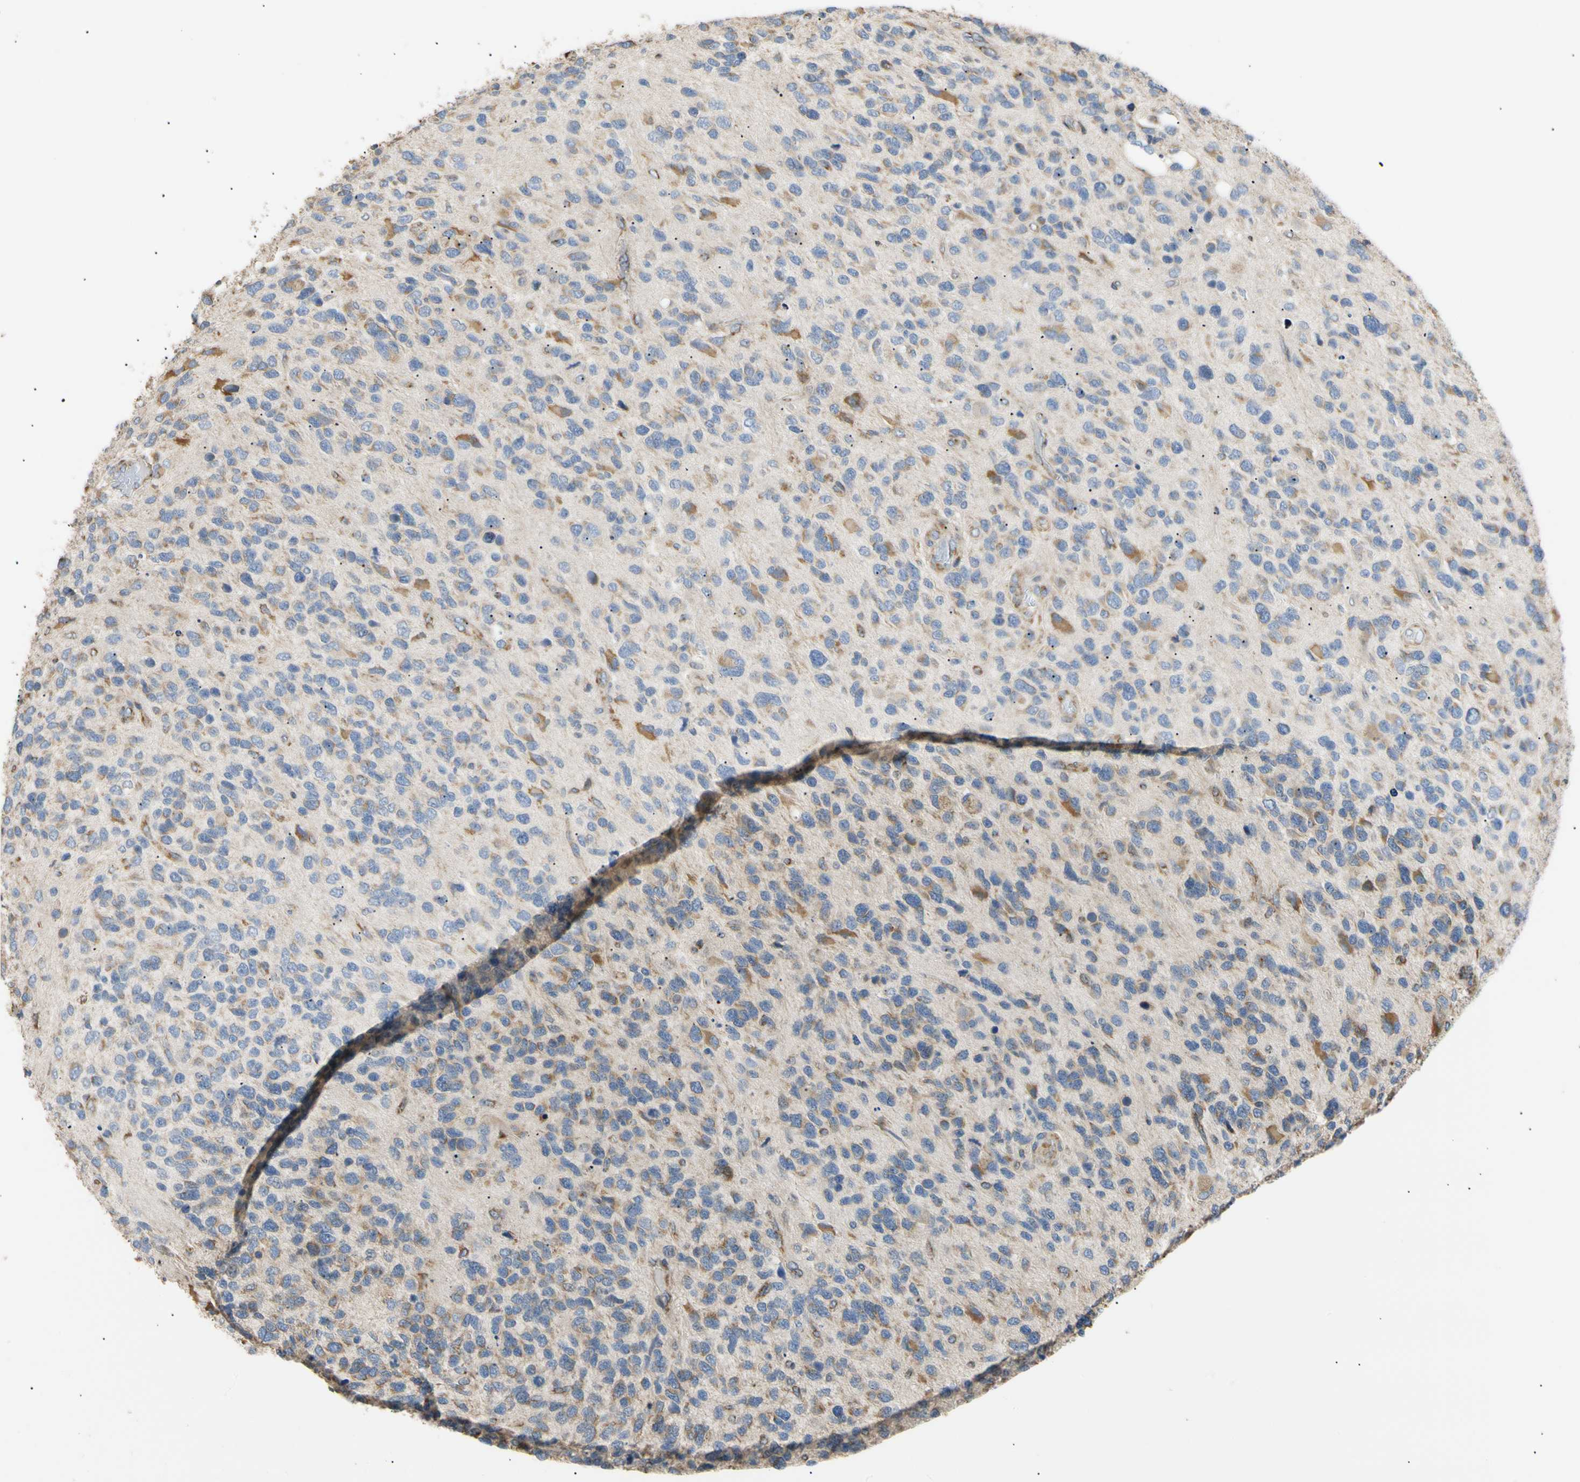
{"staining": {"intensity": "moderate", "quantity": "<25%", "location": "cytoplasmic/membranous"}, "tissue": "glioma", "cell_type": "Tumor cells", "image_type": "cancer", "snomed": [{"axis": "morphology", "description": "Glioma, malignant, High grade"}, {"axis": "topography", "description": "Brain"}], "caption": "A high-resolution image shows IHC staining of high-grade glioma (malignant), which shows moderate cytoplasmic/membranous expression in about <25% of tumor cells.", "gene": "PLGRKT", "patient": {"sex": "female", "age": 58}}